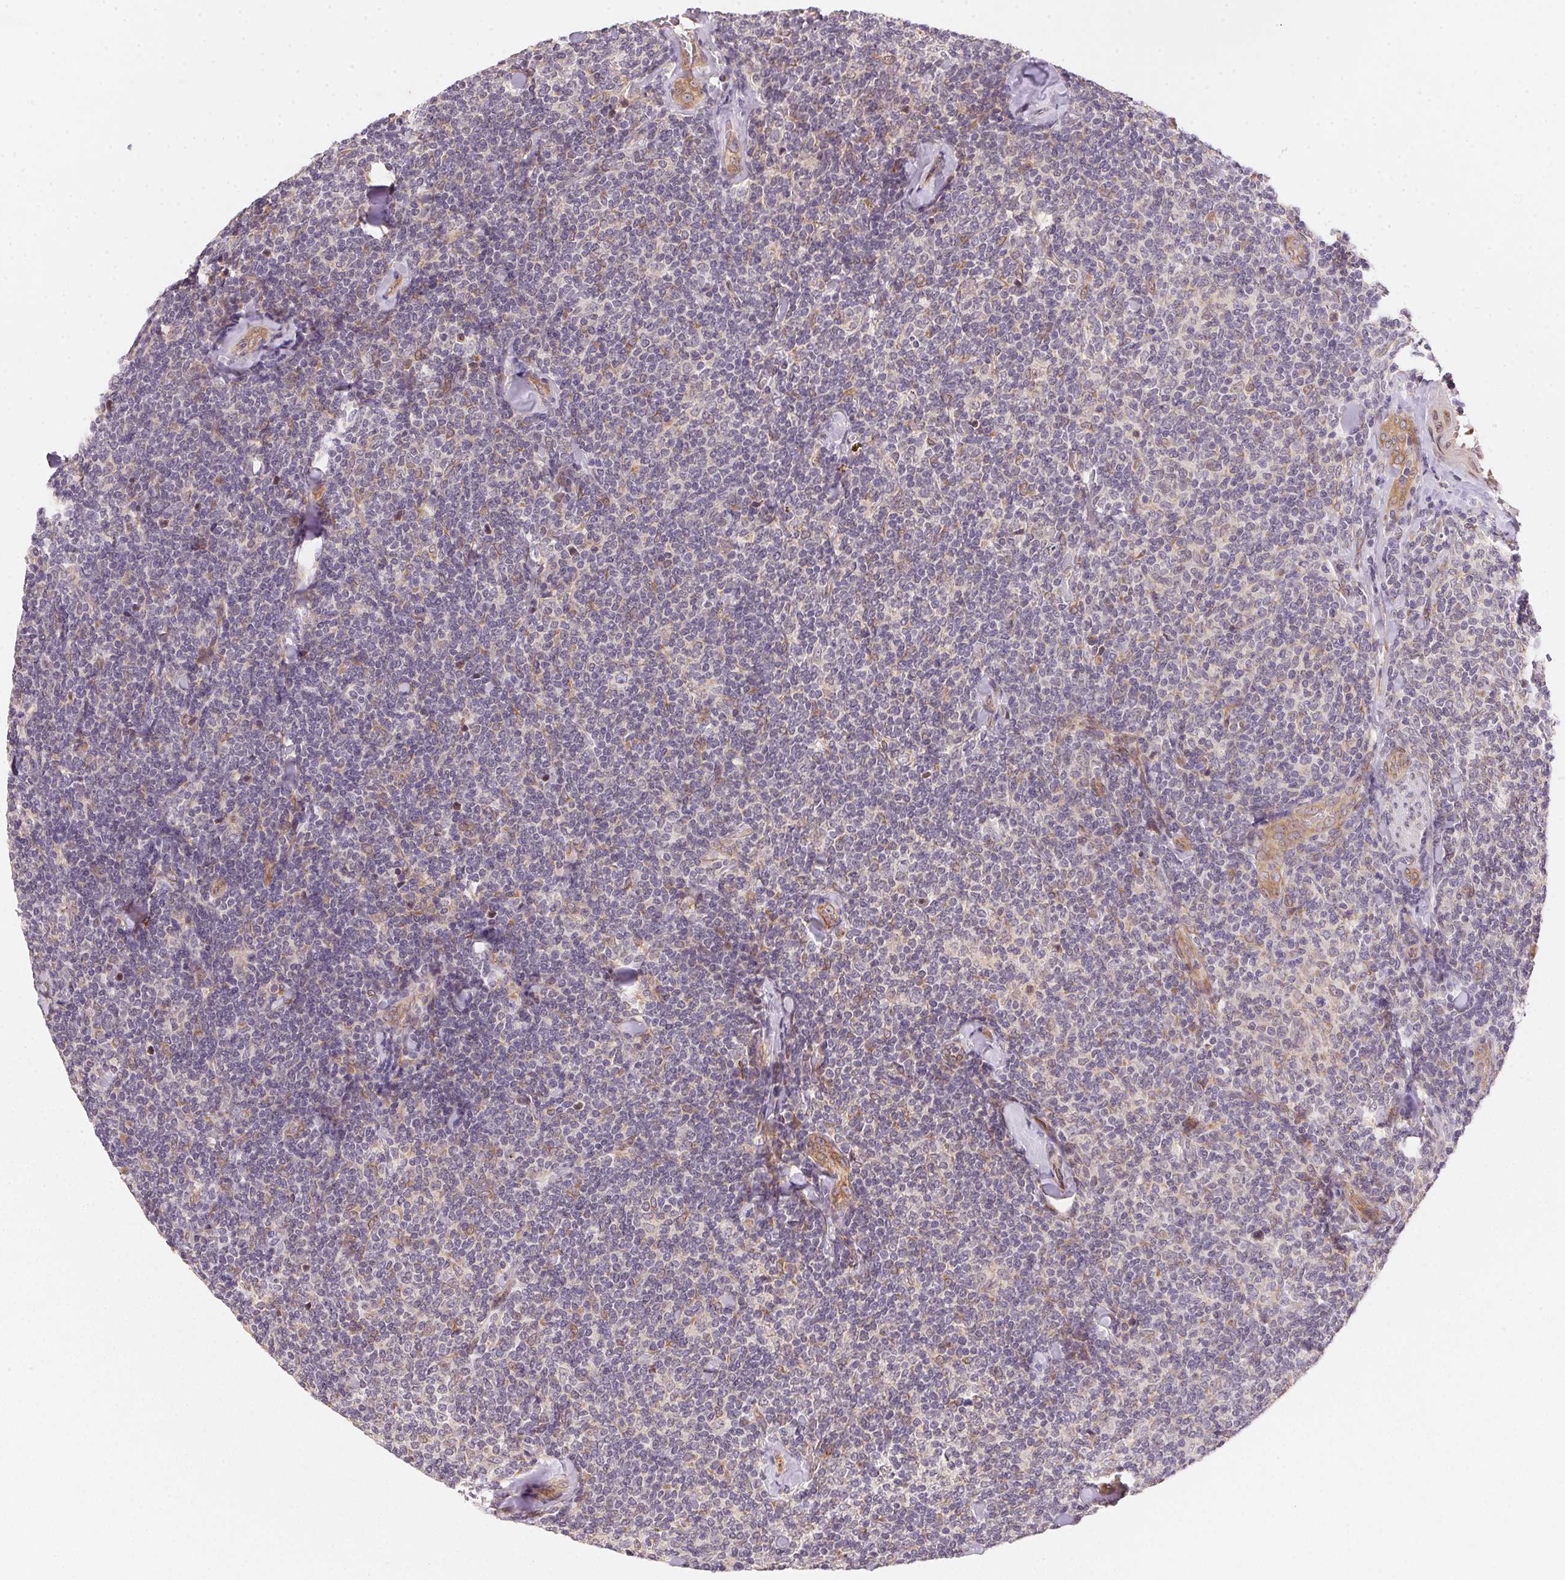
{"staining": {"intensity": "negative", "quantity": "none", "location": "none"}, "tissue": "lymphoma", "cell_type": "Tumor cells", "image_type": "cancer", "snomed": [{"axis": "morphology", "description": "Malignant lymphoma, non-Hodgkin's type, Low grade"}, {"axis": "topography", "description": "Lymph node"}], "caption": "Immunohistochemistry micrograph of neoplastic tissue: malignant lymphoma, non-Hodgkin's type (low-grade) stained with DAB (3,3'-diaminobenzidine) shows no significant protein staining in tumor cells.", "gene": "EI24", "patient": {"sex": "female", "age": 56}}